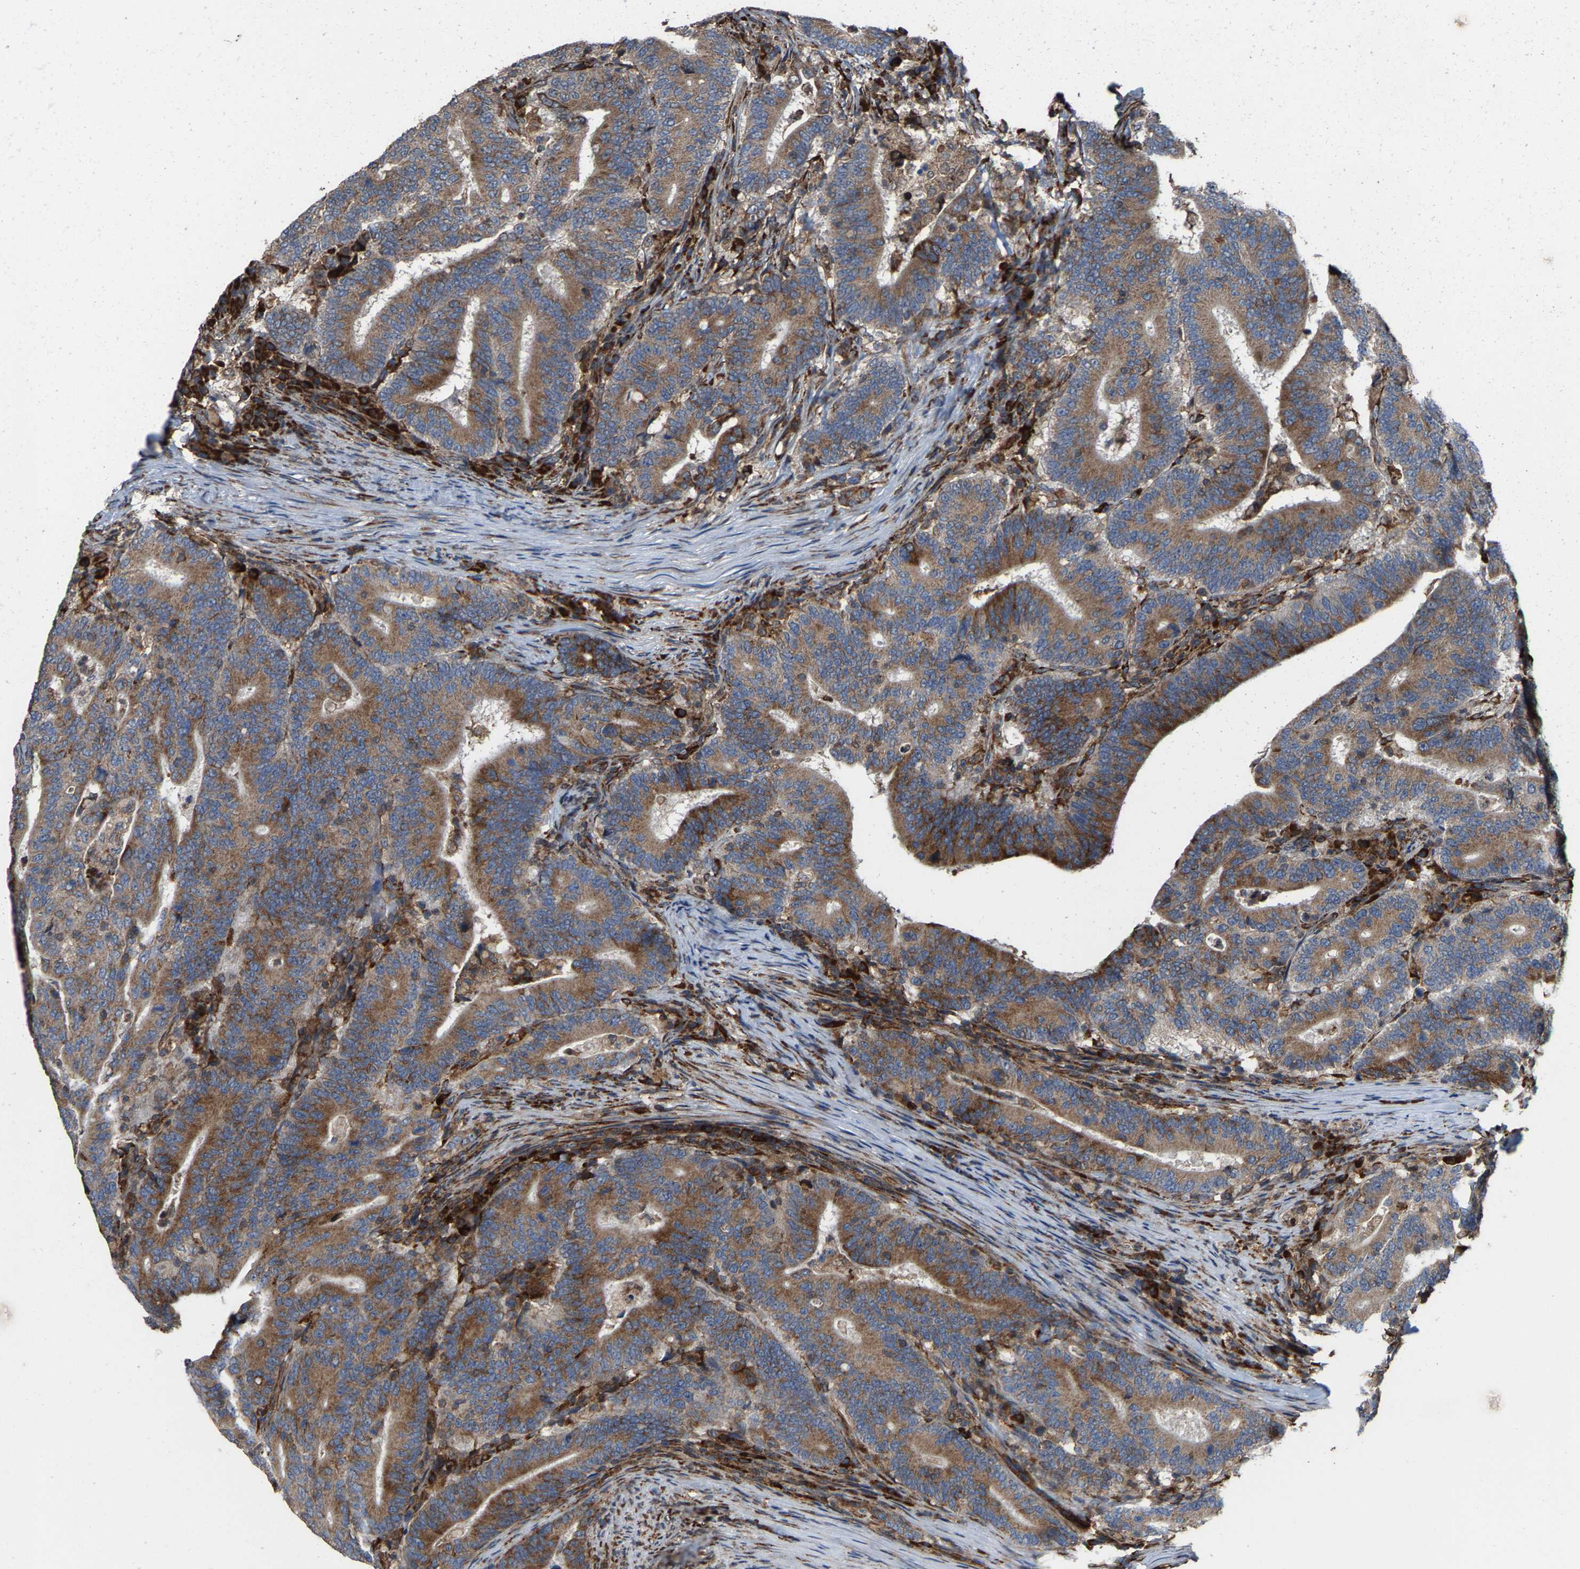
{"staining": {"intensity": "strong", "quantity": ">75%", "location": "cytoplasmic/membranous"}, "tissue": "colorectal cancer", "cell_type": "Tumor cells", "image_type": "cancer", "snomed": [{"axis": "morphology", "description": "Adenocarcinoma, NOS"}, {"axis": "topography", "description": "Colon"}], "caption": "High-power microscopy captured an IHC micrograph of adenocarcinoma (colorectal), revealing strong cytoplasmic/membranous staining in approximately >75% of tumor cells.", "gene": "FGD3", "patient": {"sex": "female", "age": 66}}